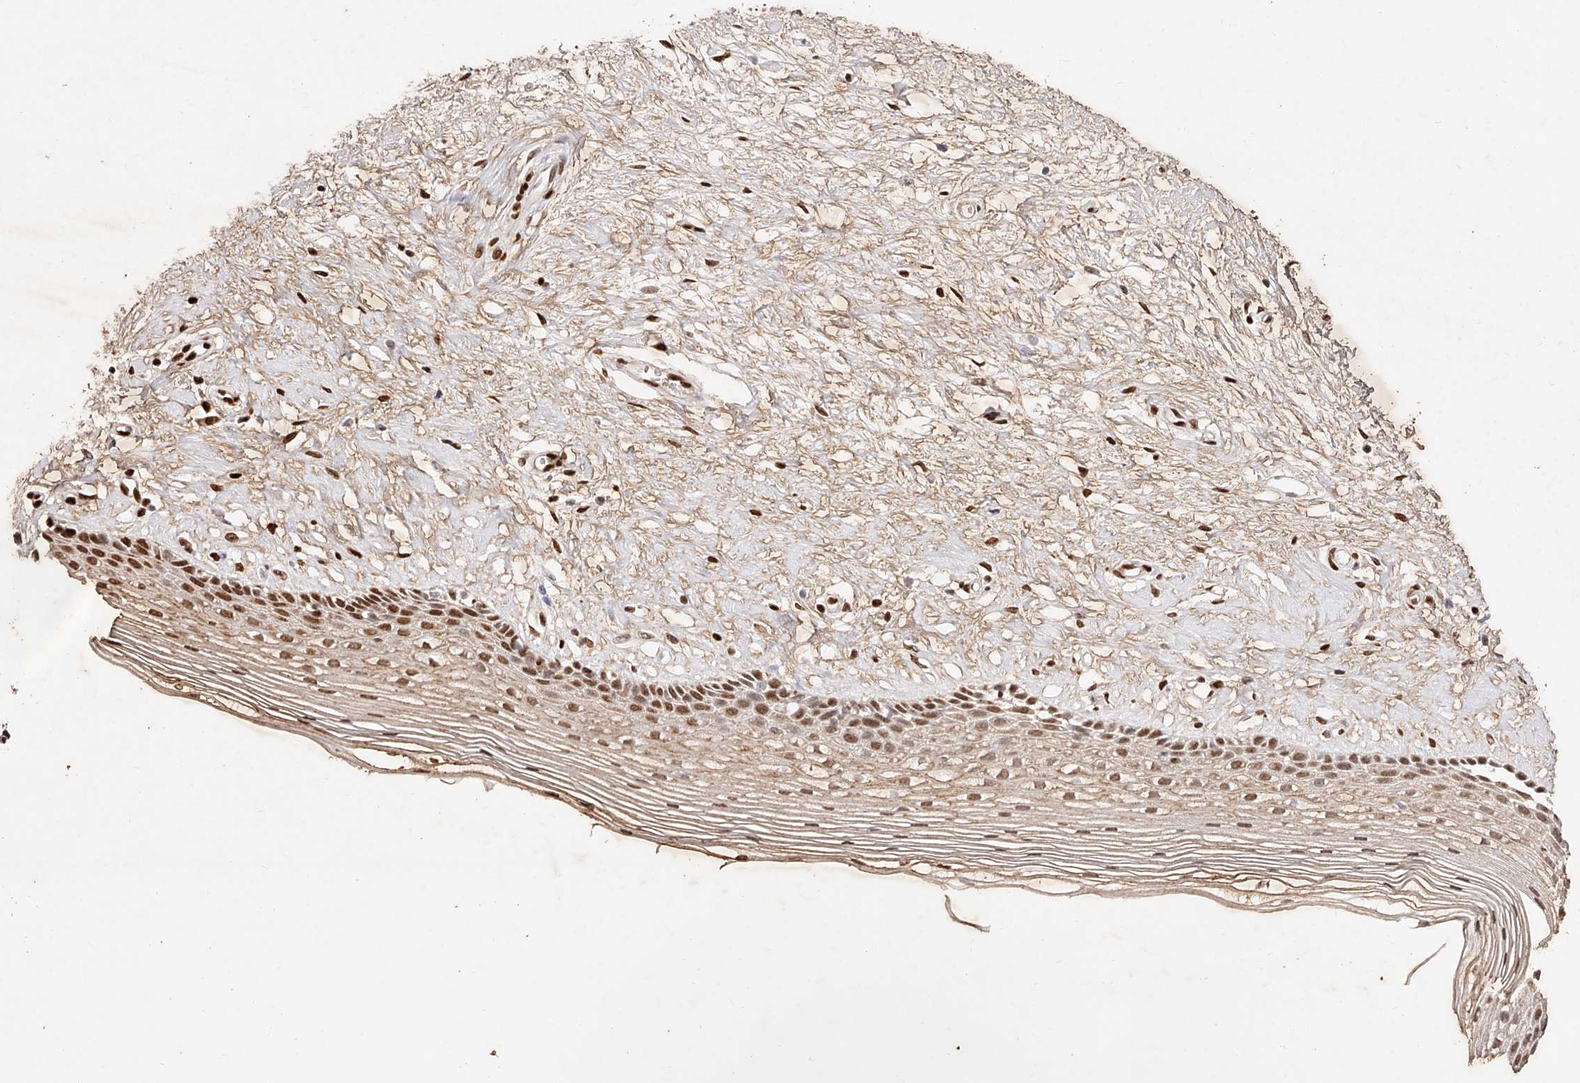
{"staining": {"intensity": "moderate", "quantity": "25%-75%", "location": "cytoplasmic/membranous,nuclear"}, "tissue": "vagina", "cell_type": "Squamous epithelial cells", "image_type": "normal", "snomed": [{"axis": "morphology", "description": "Normal tissue, NOS"}, {"axis": "topography", "description": "Vagina"}], "caption": "Immunohistochemical staining of normal vagina reveals medium levels of moderate cytoplasmic/membranous,nuclear positivity in about 25%-75% of squamous epithelial cells. (Stains: DAB (3,3'-diaminobenzidine) in brown, nuclei in blue, Microscopy: brightfield microscopy at high magnification).", "gene": "USF3", "patient": {"sex": "female", "age": 46}}